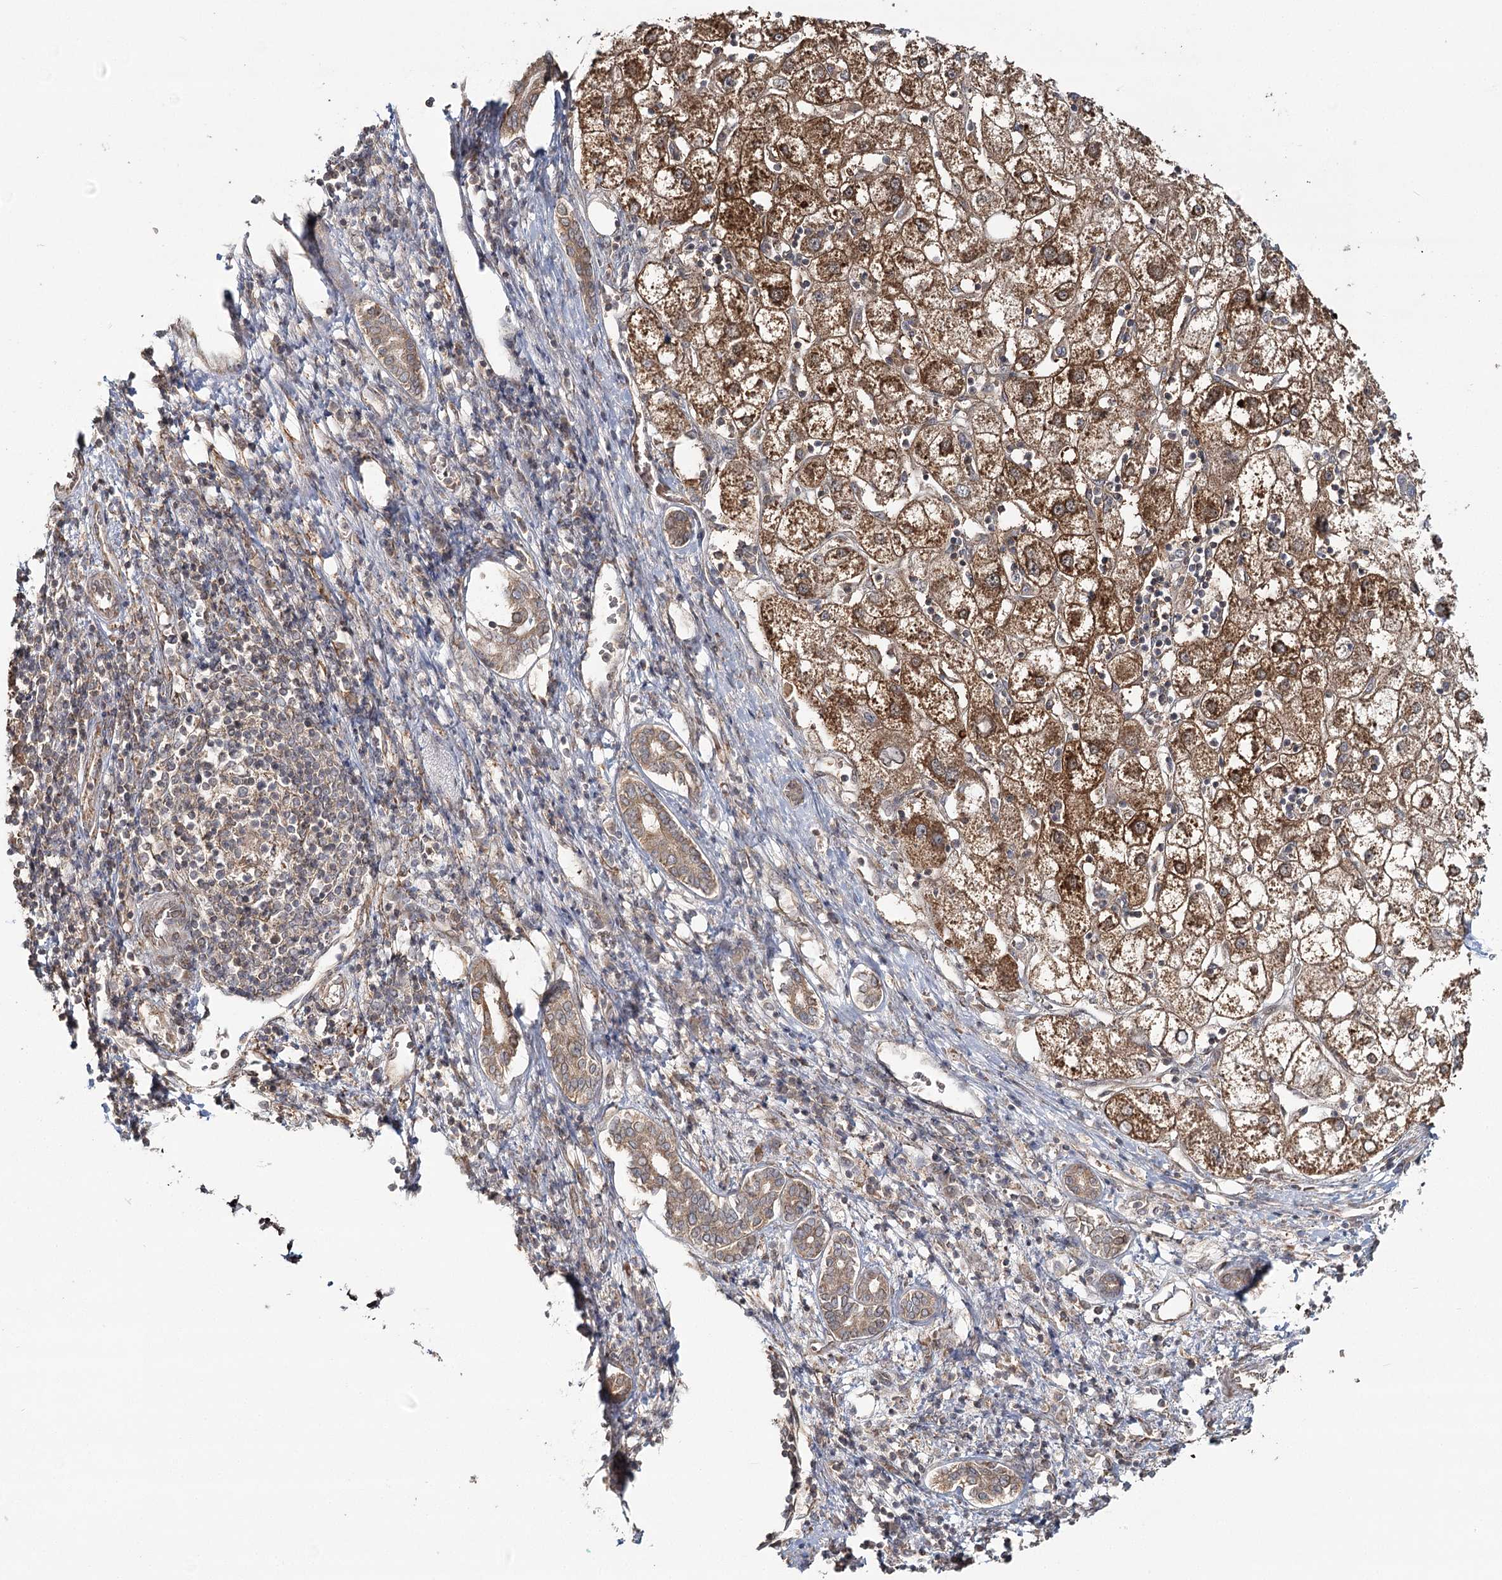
{"staining": {"intensity": "moderate", "quantity": ">75%", "location": "cytoplasmic/membranous"}, "tissue": "liver cancer", "cell_type": "Tumor cells", "image_type": "cancer", "snomed": [{"axis": "morphology", "description": "Carcinoma, Hepatocellular, NOS"}, {"axis": "topography", "description": "Liver"}], "caption": "Protein expression analysis of human liver cancer reveals moderate cytoplasmic/membranous positivity in approximately >75% of tumor cells.", "gene": "OTUD4", "patient": {"sex": "male", "age": 65}}